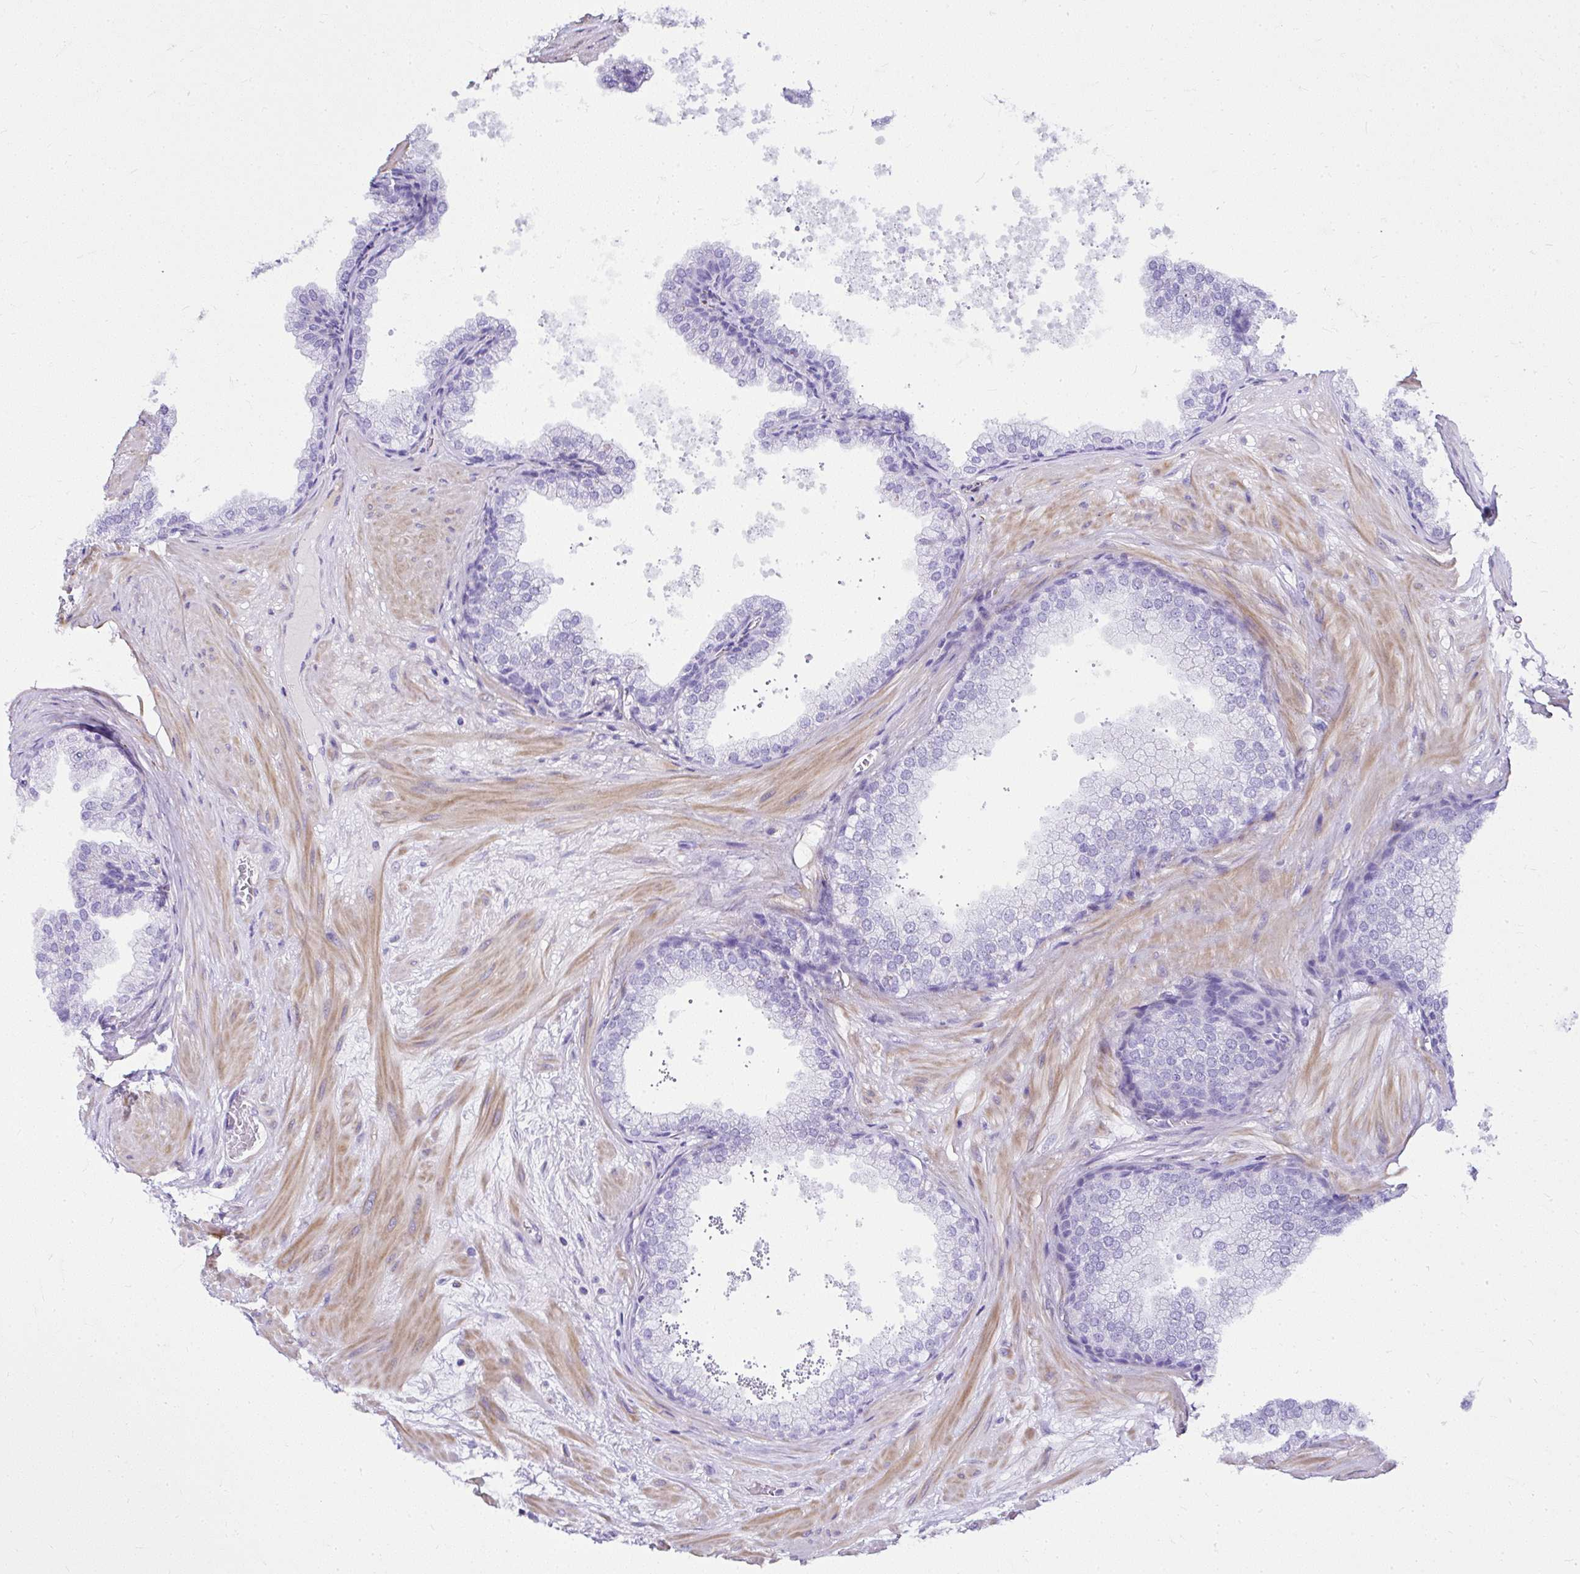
{"staining": {"intensity": "negative", "quantity": "none", "location": "none"}, "tissue": "prostate", "cell_type": "Glandular cells", "image_type": "normal", "snomed": [{"axis": "morphology", "description": "Normal tissue, NOS"}, {"axis": "topography", "description": "Prostate"}], "caption": "The micrograph shows no staining of glandular cells in unremarkable prostate.", "gene": "DEPDC5", "patient": {"sex": "male", "age": 37}}